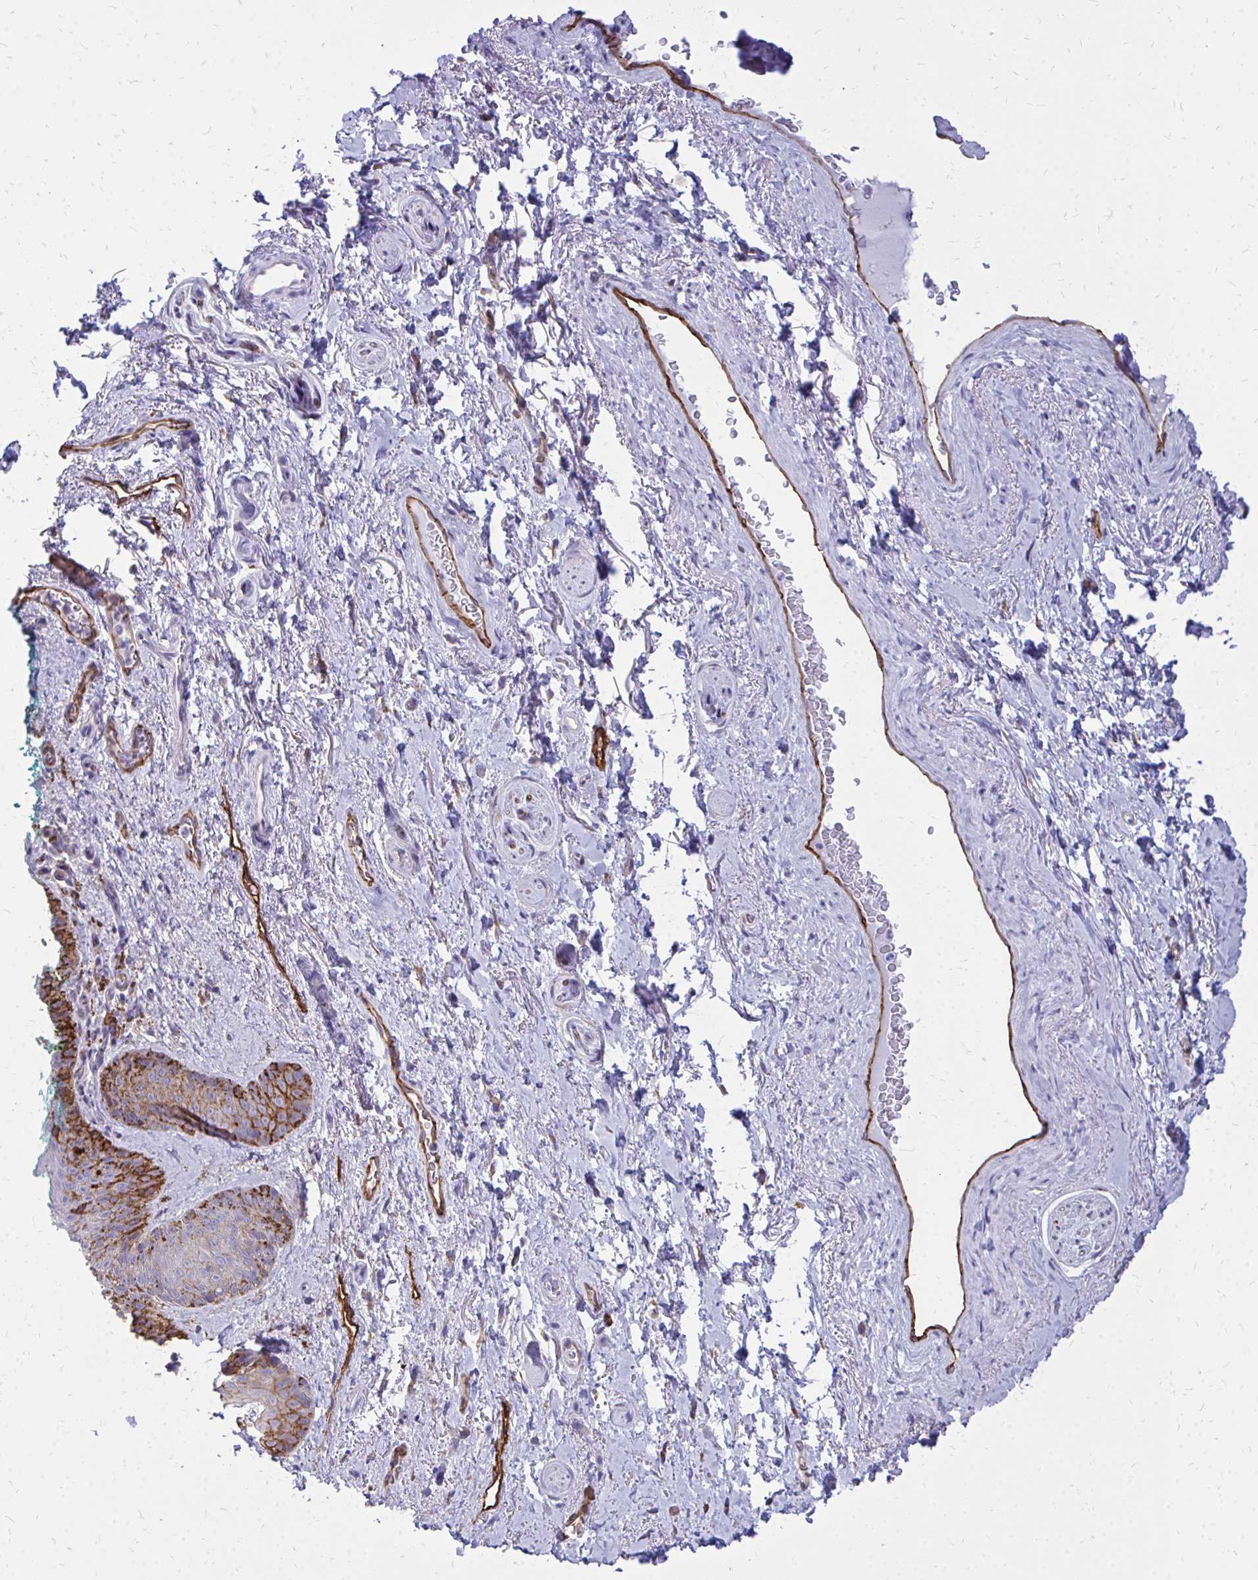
{"staining": {"intensity": "negative", "quantity": "none", "location": "none"}, "tissue": "adipose tissue", "cell_type": "Adipocytes", "image_type": "normal", "snomed": [{"axis": "morphology", "description": "Normal tissue, NOS"}, {"axis": "topography", "description": "Vulva"}, {"axis": "topography", "description": "Peripheral nerve tissue"}], "caption": "Immunohistochemistry of normal human adipose tissue reveals no staining in adipocytes. (DAB (3,3'-diaminobenzidine) immunohistochemistry (IHC), high magnification).", "gene": "MARCKSL1", "patient": {"sex": "female", "age": 66}}